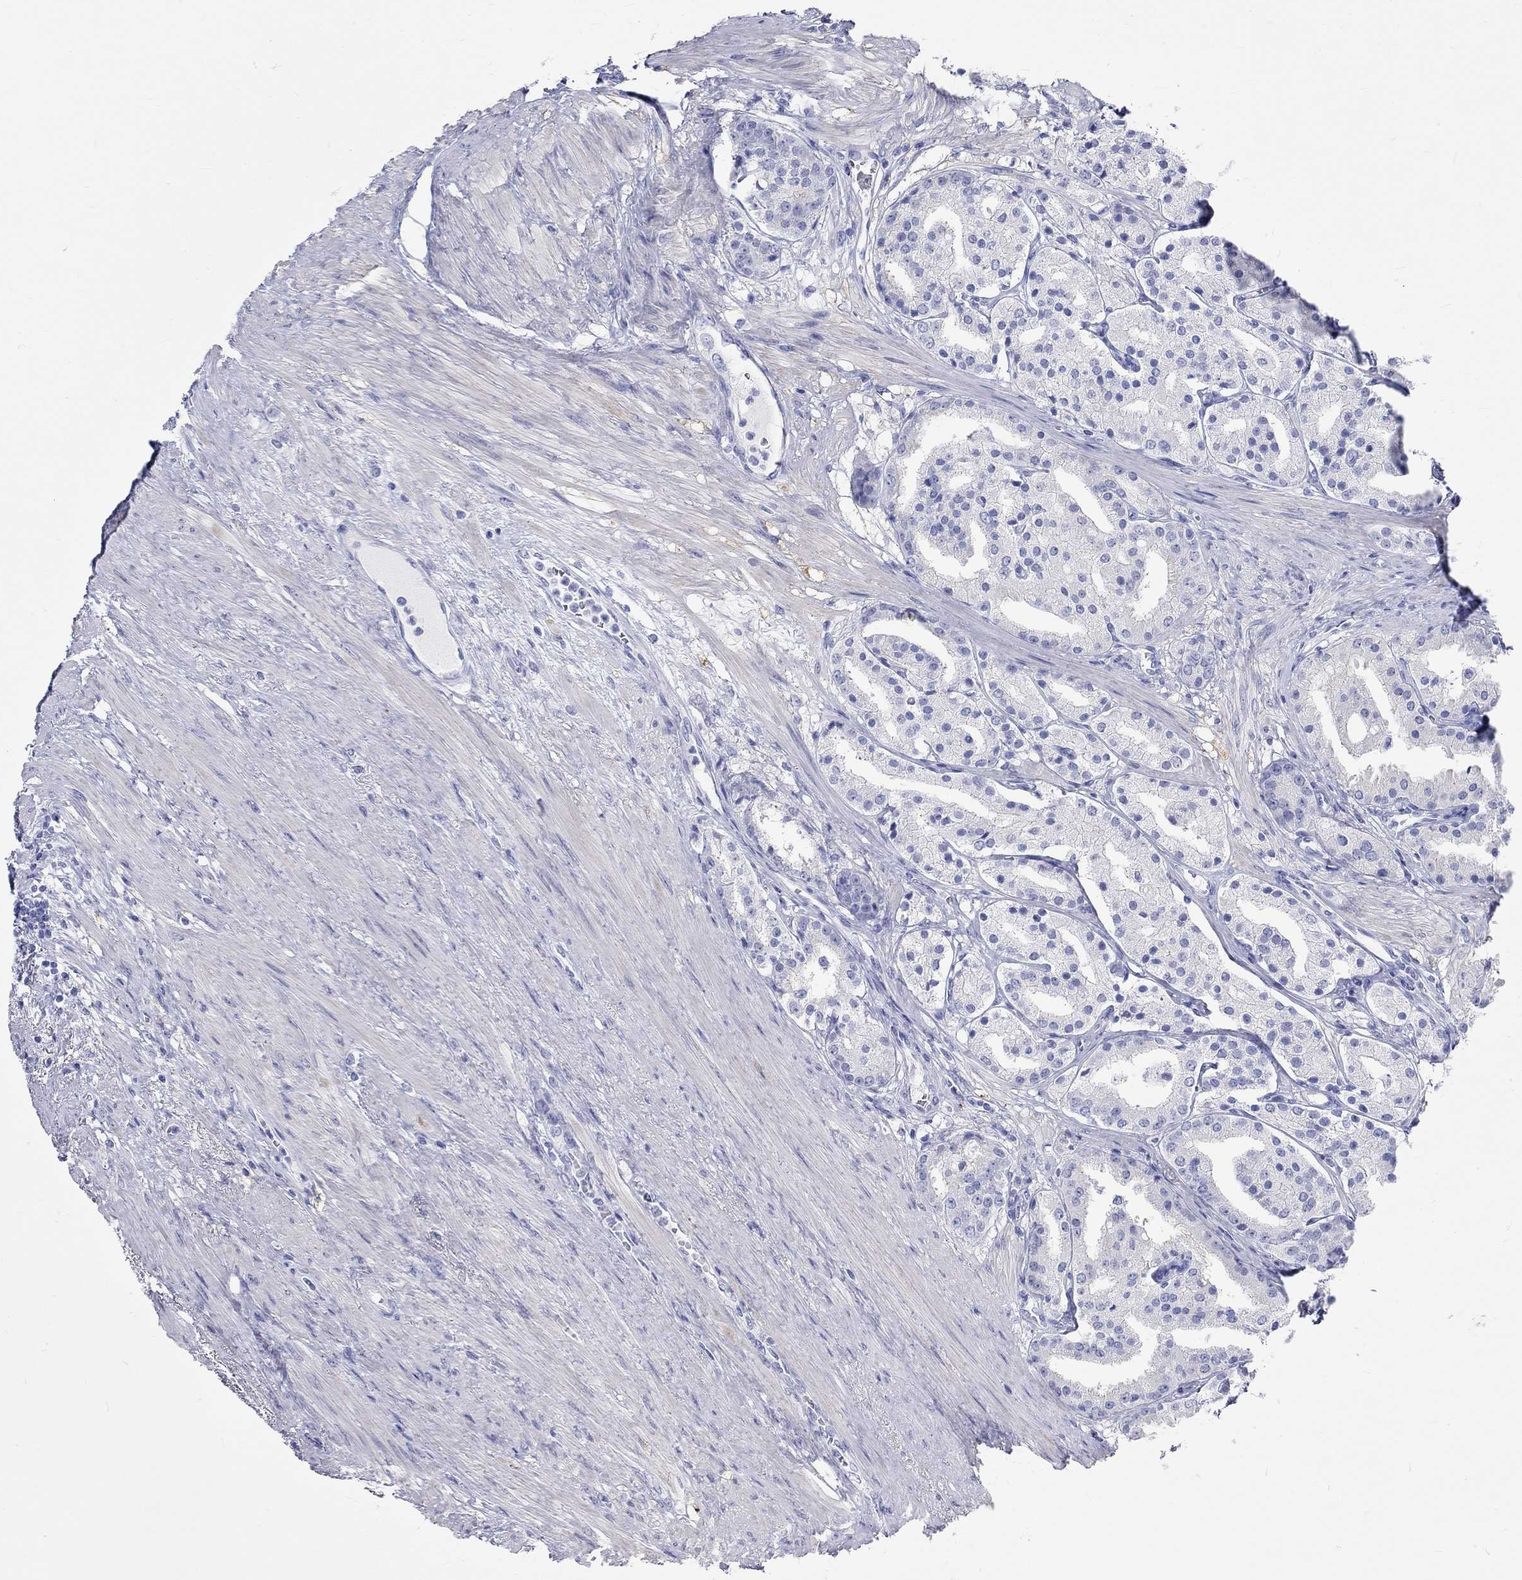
{"staining": {"intensity": "negative", "quantity": "none", "location": "none"}, "tissue": "prostate cancer", "cell_type": "Tumor cells", "image_type": "cancer", "snomed": [{"axis": "morphology", "description": "Adenocarcinoma, NOS"}, {"axis": "topography", "description": "Prostate"}], "caption": "Immunohistochemical staining of human prostate cancer (adenocarcinoma) exhibits no significant expression in tumor cells.", "gene": "SPATA9", "patient": {"sex": "male", "age": 69}}